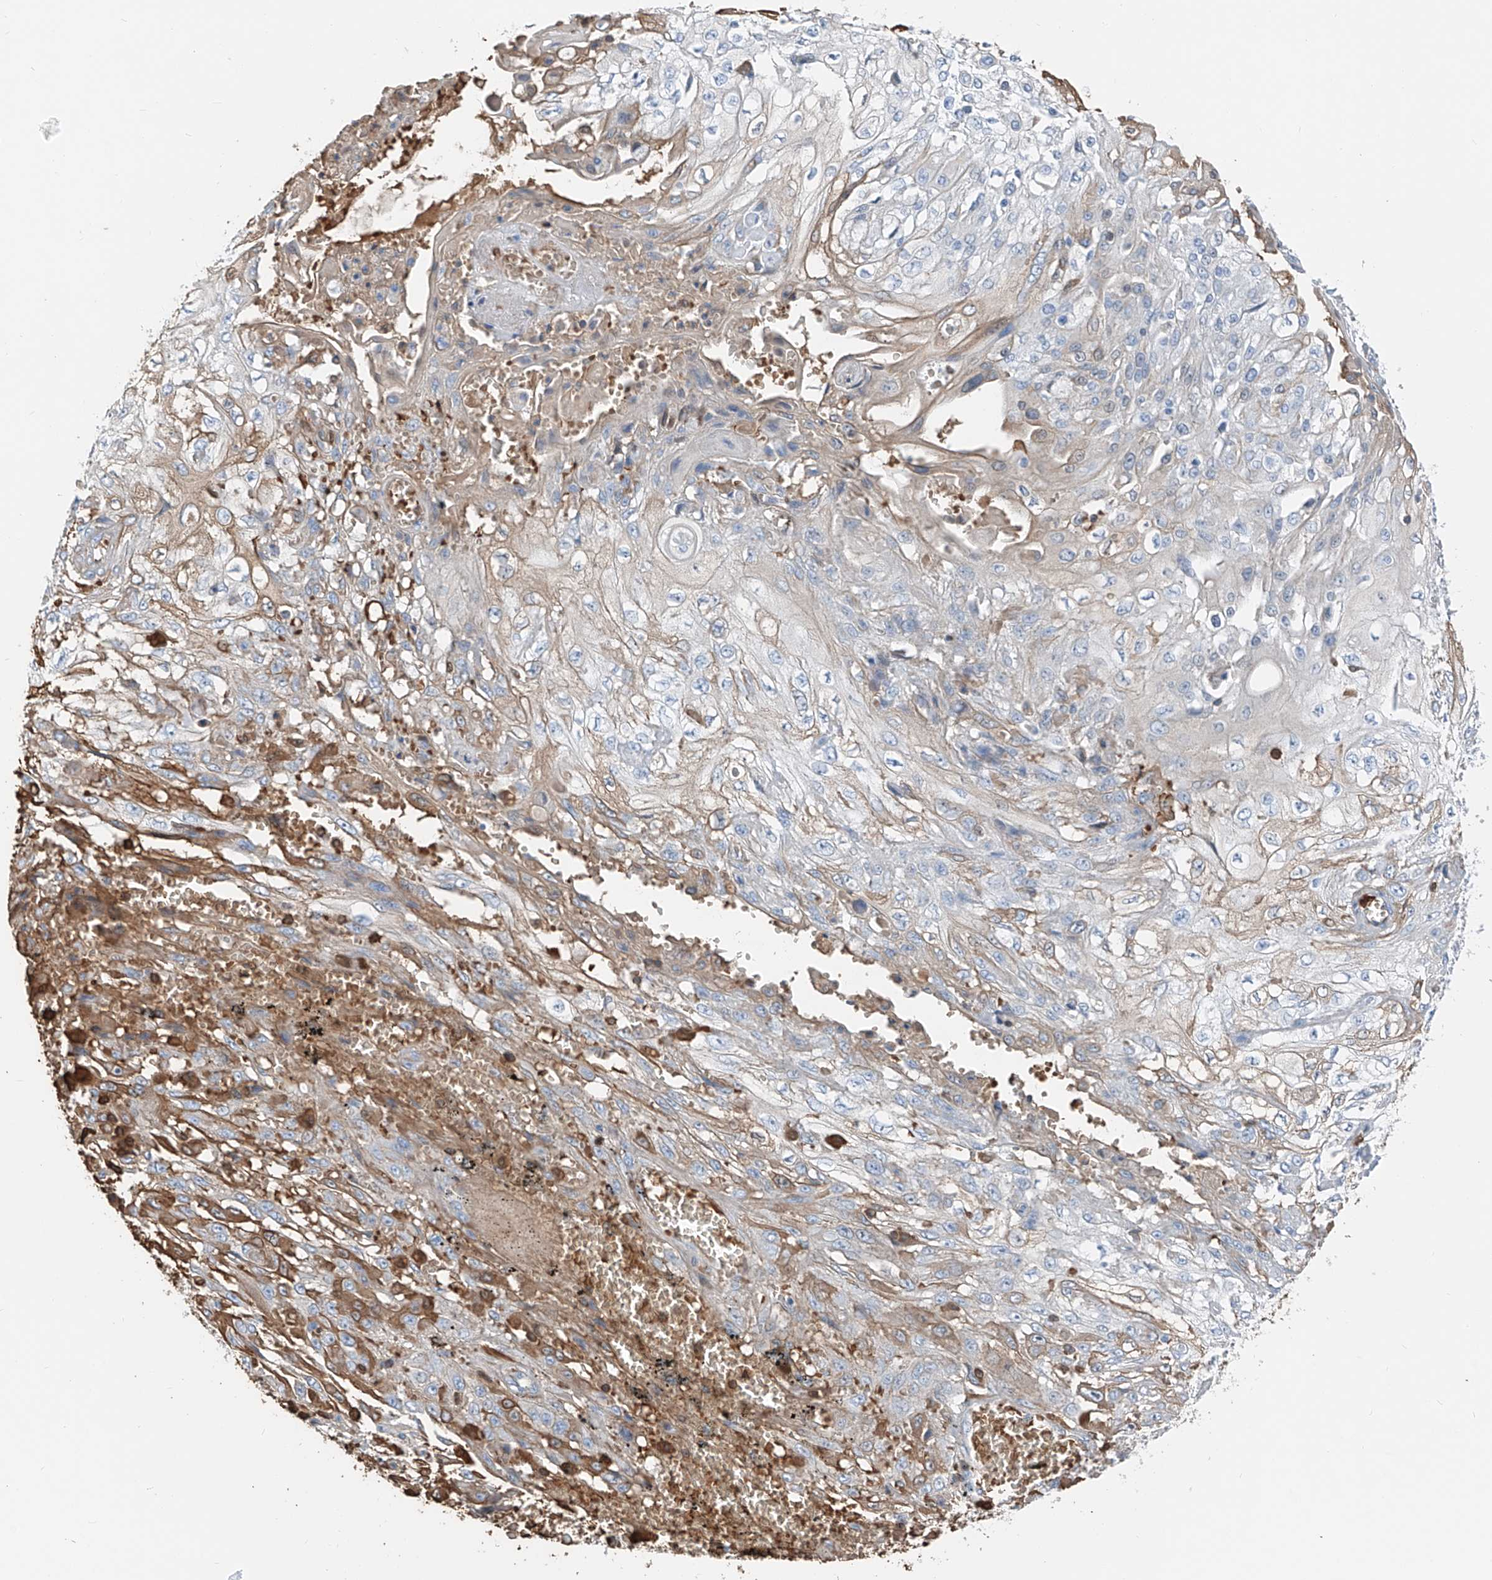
{"staining": {"intensity": "negative", "quantity": "none", "location": "none"}, "tissue": "skin cancer", "cell_type": "Tumor cells", "image_type": "cancer", "snomed": [{"axis": "morphology", "description": "Squamous cell carcinoma, NOS"}, {"axis": "morphology", "description": "Squamous cell carcinoma, metastatic, NOS"}, {"axis": "topography", "description": "Skin"}, {"axis": "topography", "description": "Lymph node"}], "caption": "Immunohistochemical staining of skin metastatic squamous cell carcinoma displays no significant expression in tumor cells. (Stains: DAB immunohistochemistry with hematoxylin counter stain, Microscopy: brightfield microscopy at high magnification).", "gene": "PRSS23", "patient": {"sex": "male", "age": 75}}